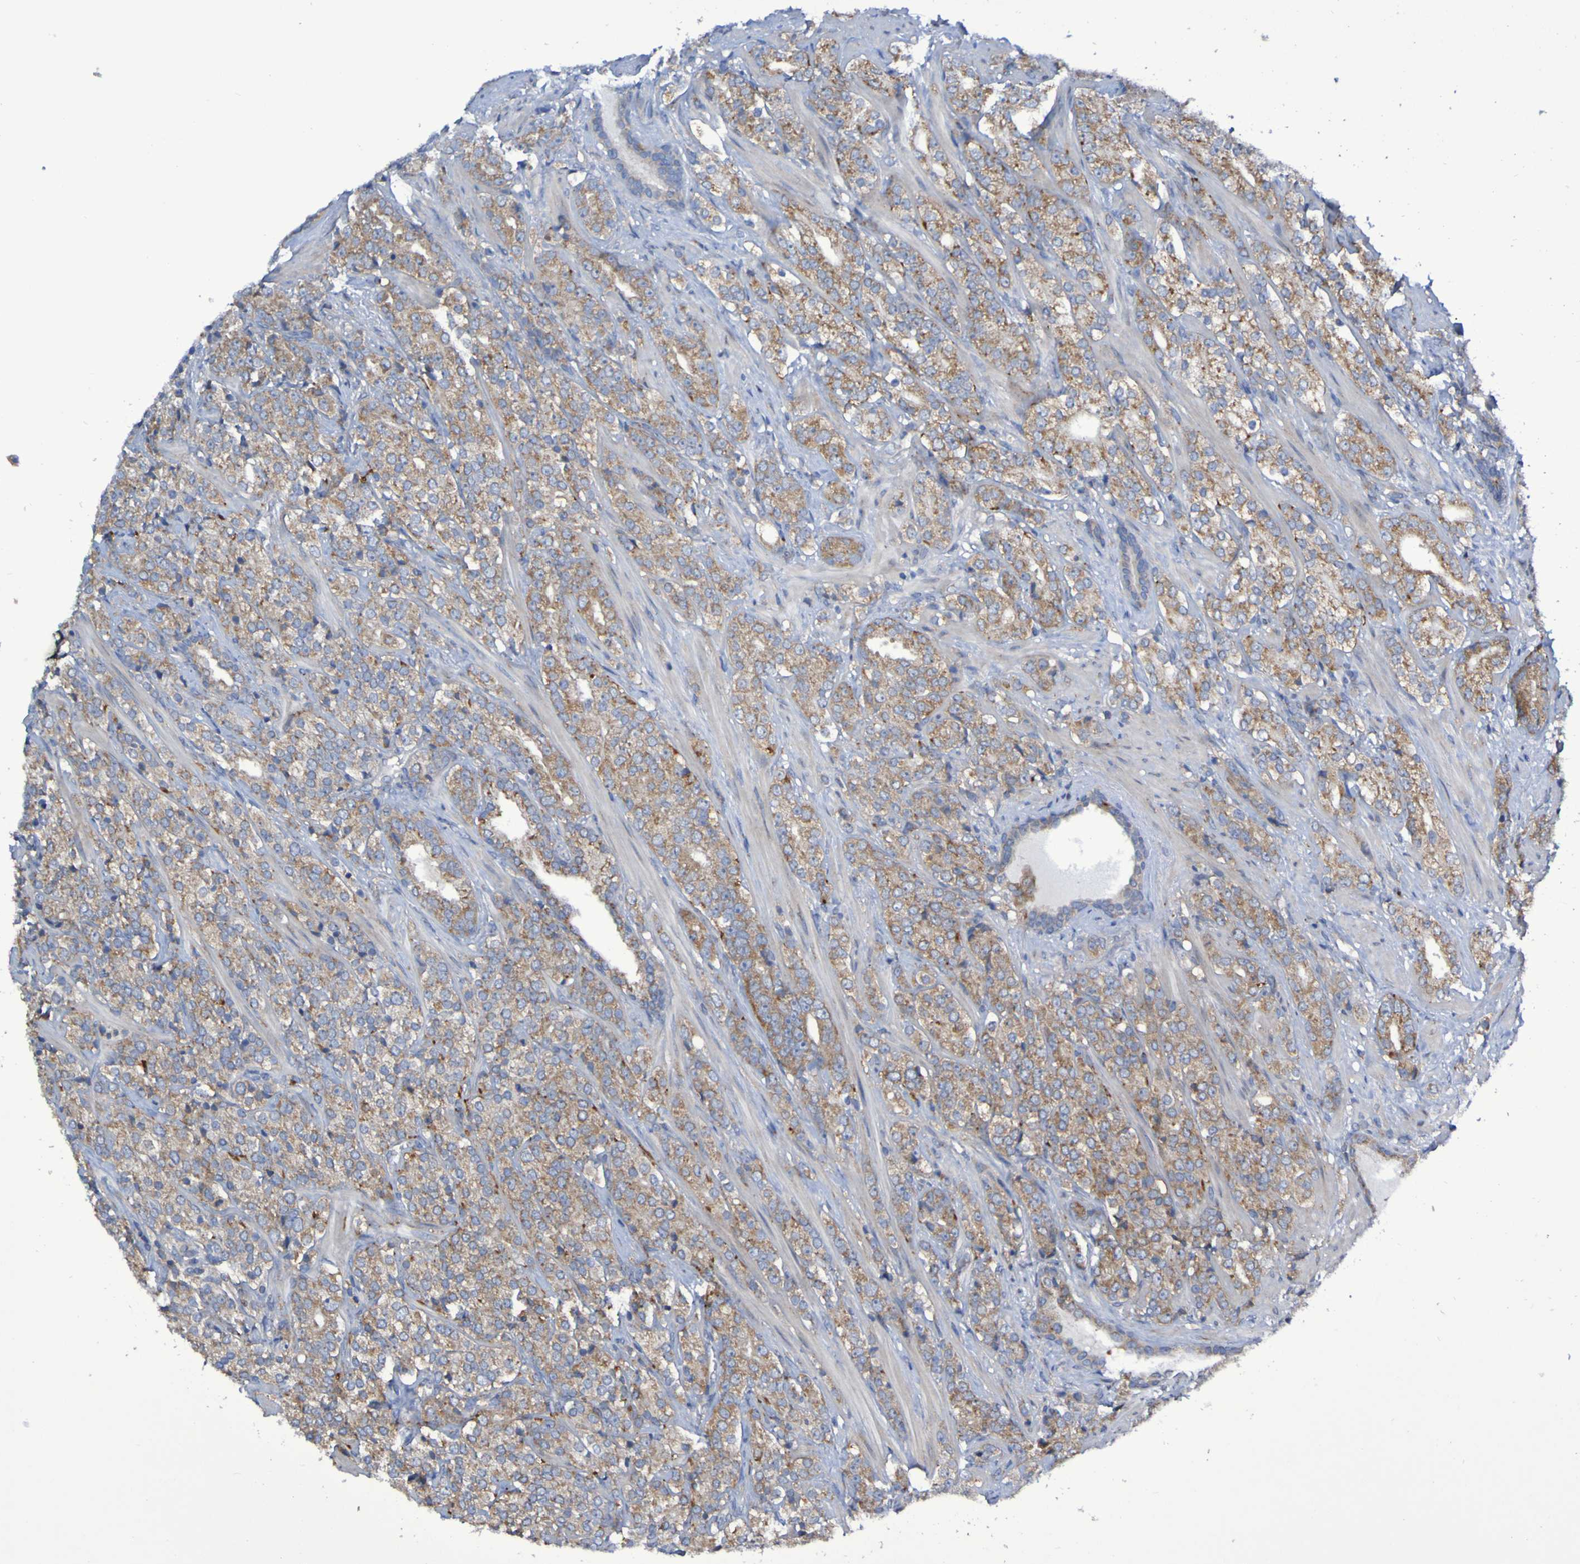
{"staining": {"intensity": "moderate", "quantity": ">75%", "location": "cytoplasmic/membranous"}, "tissue": "prostate cancer", "cell_type": "Tumor cells", "image_type": "cancer", "snomed": [{"axis": "morphology", "description": "Adenocarcinoma, High grade"}, {"axis": "topography", "description": "Prostate"}], "caption": "A high-resolution micrograph shows IHC staining of high-grade adenocarcinoma (prostate), which exhibits moderate cytoplasmic/membranous positivity in approximately >75% of tumor cells.", "gene": "LMBRD2", "patient": {"sex": "male", "age": 71}}